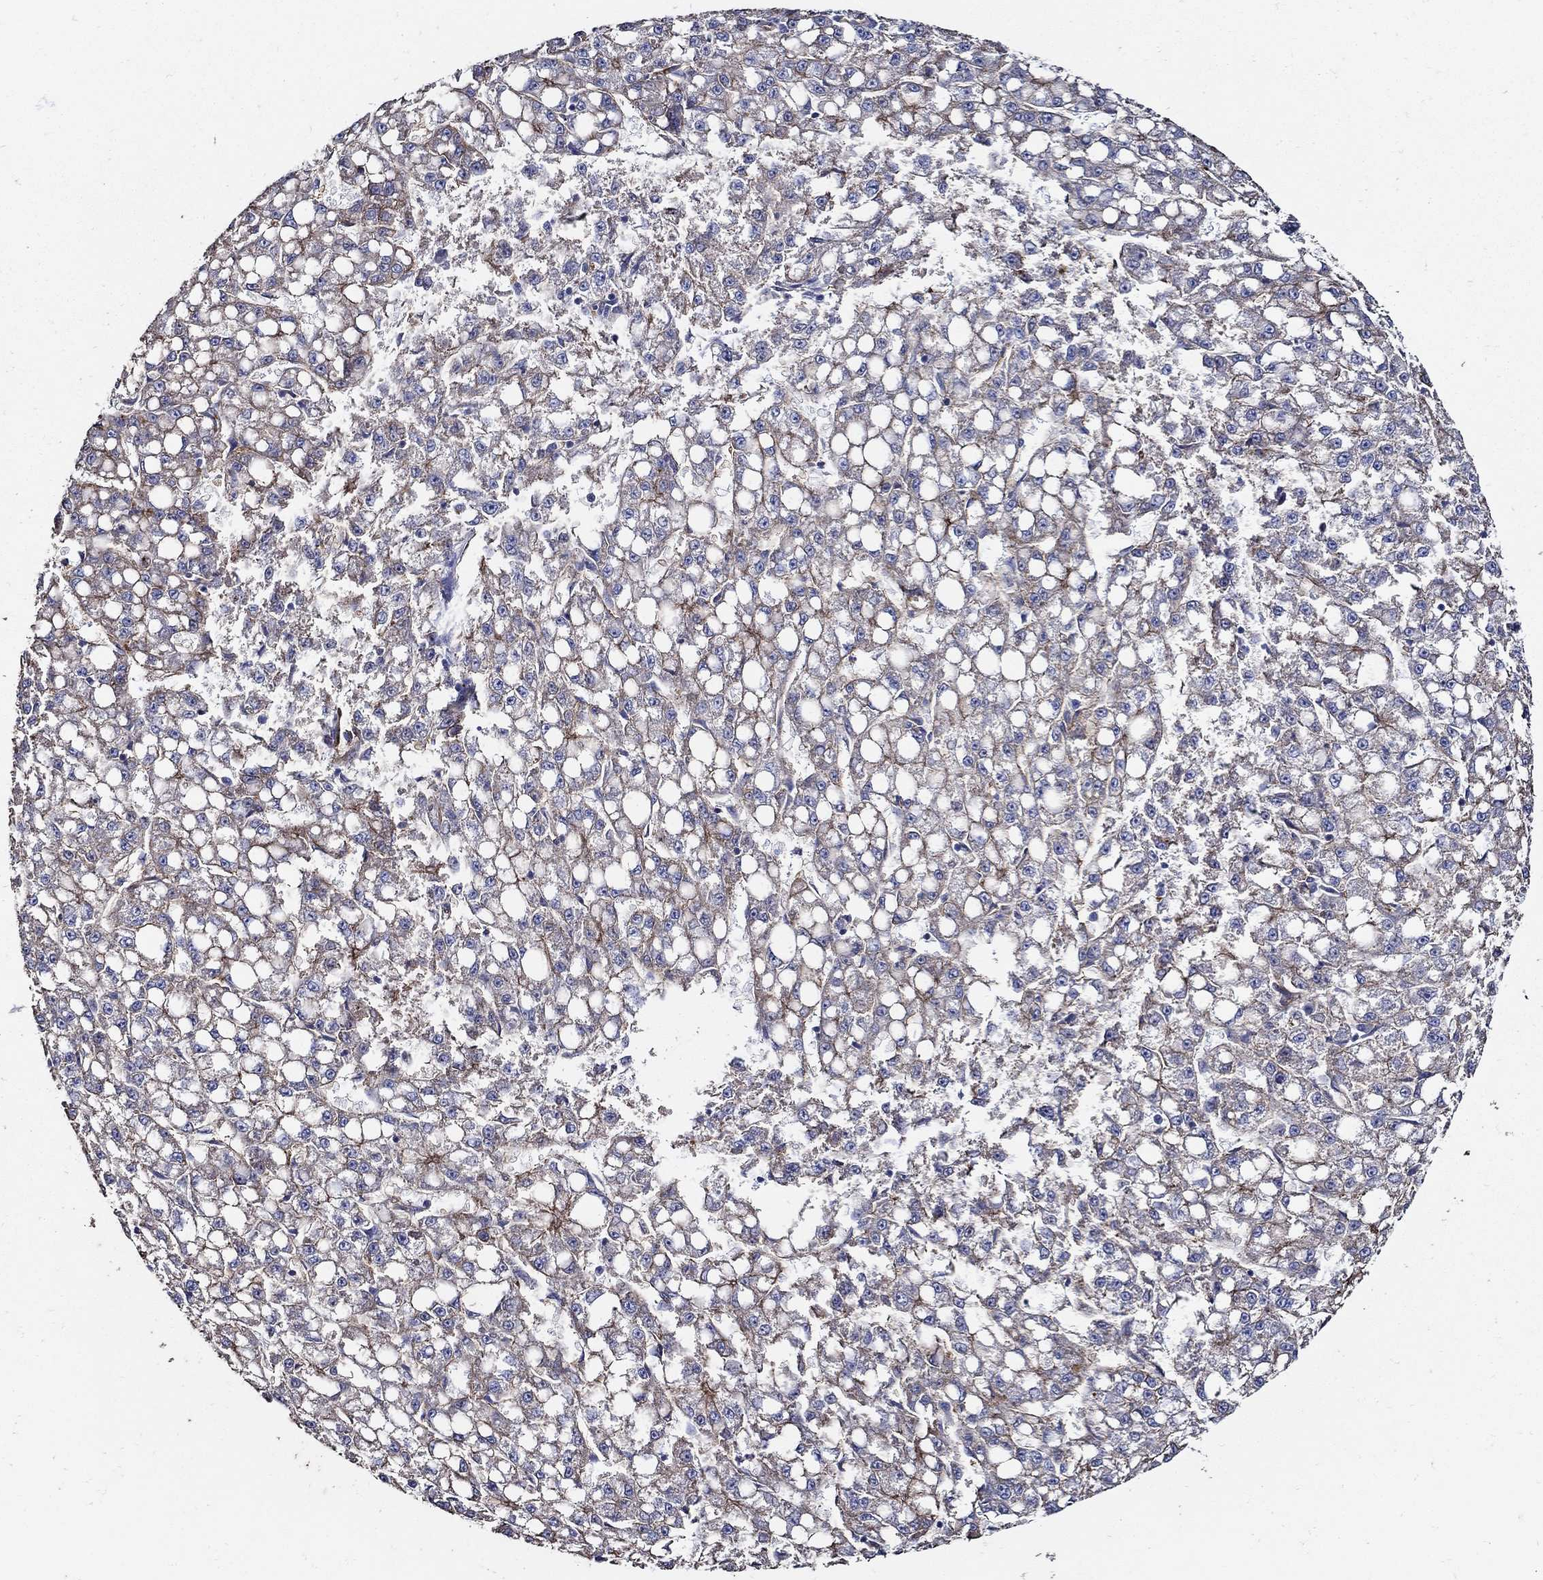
{"staining": {"intensity": "moderate", "quantity": "25%-75%", "location": "cytoplasmic/membranous"}, "tissue": "liver cancer", "cell_type": "Tumor cells", "image_type": "cancer", "snomed": [{"axis": "morphology", "description": "Carcinoma, Hepatocellular, NOS"}, {"axis": "topography", "description": "Liver"}], "caption": "Immunohistochemistry of liver hepatocellular carcinoma displays medium levels of moderate cytoplasmic/membranous staining in approximately 25%-75% of tumor cells.", "gene": "APBB3", "patient": {"sex": "female", "age": 65}}